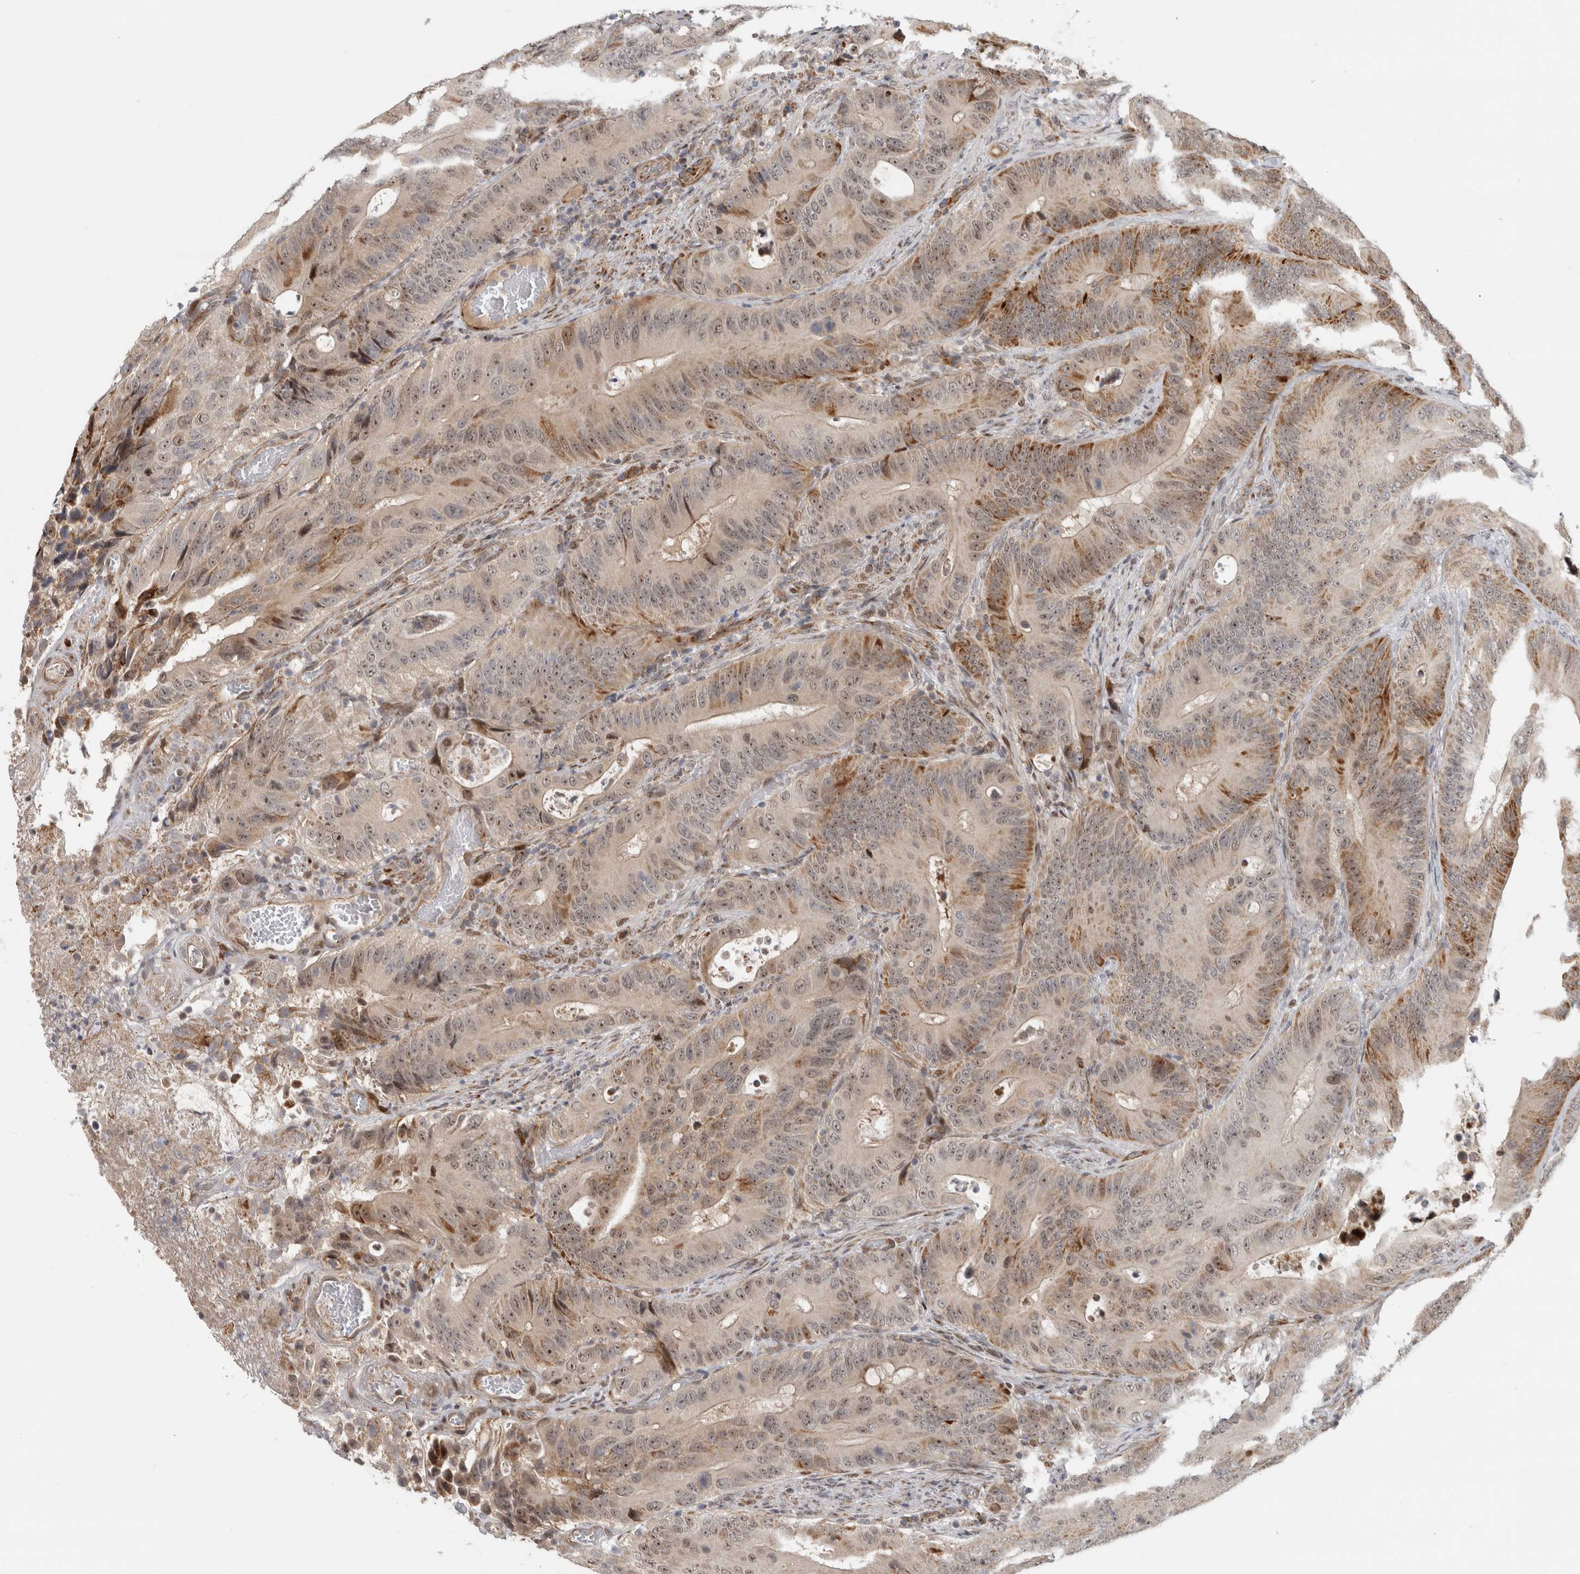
{"staining": {"intensity": "moderate", "quantity": "25%-75%", "location": "cytoplasmic/membranous,nuclear"}, "tissue": "colorectal cancer", "cell_type": "Tumor cells", "image_type": "cancer", "snomed": [{"axis": "morphology", "description": "Adenocarcinoma, NOS"}, {"axis": "topography", "description": "Colon"}], "caption": "Brown immunohistochemical staining in colorectal adenocarcinoma demonstrates moderate cytoplasmic/membranous and nuclear positivity in about 25%-75% of tumor cells. The staining was performed using DAB (3,3'-diaminobenzidine), with brown indicating positive protein expression. Nuclei are stained blue with hematoxylin.", "gene": "INSRR", "patient": {"sex": "male", "age": 83}}